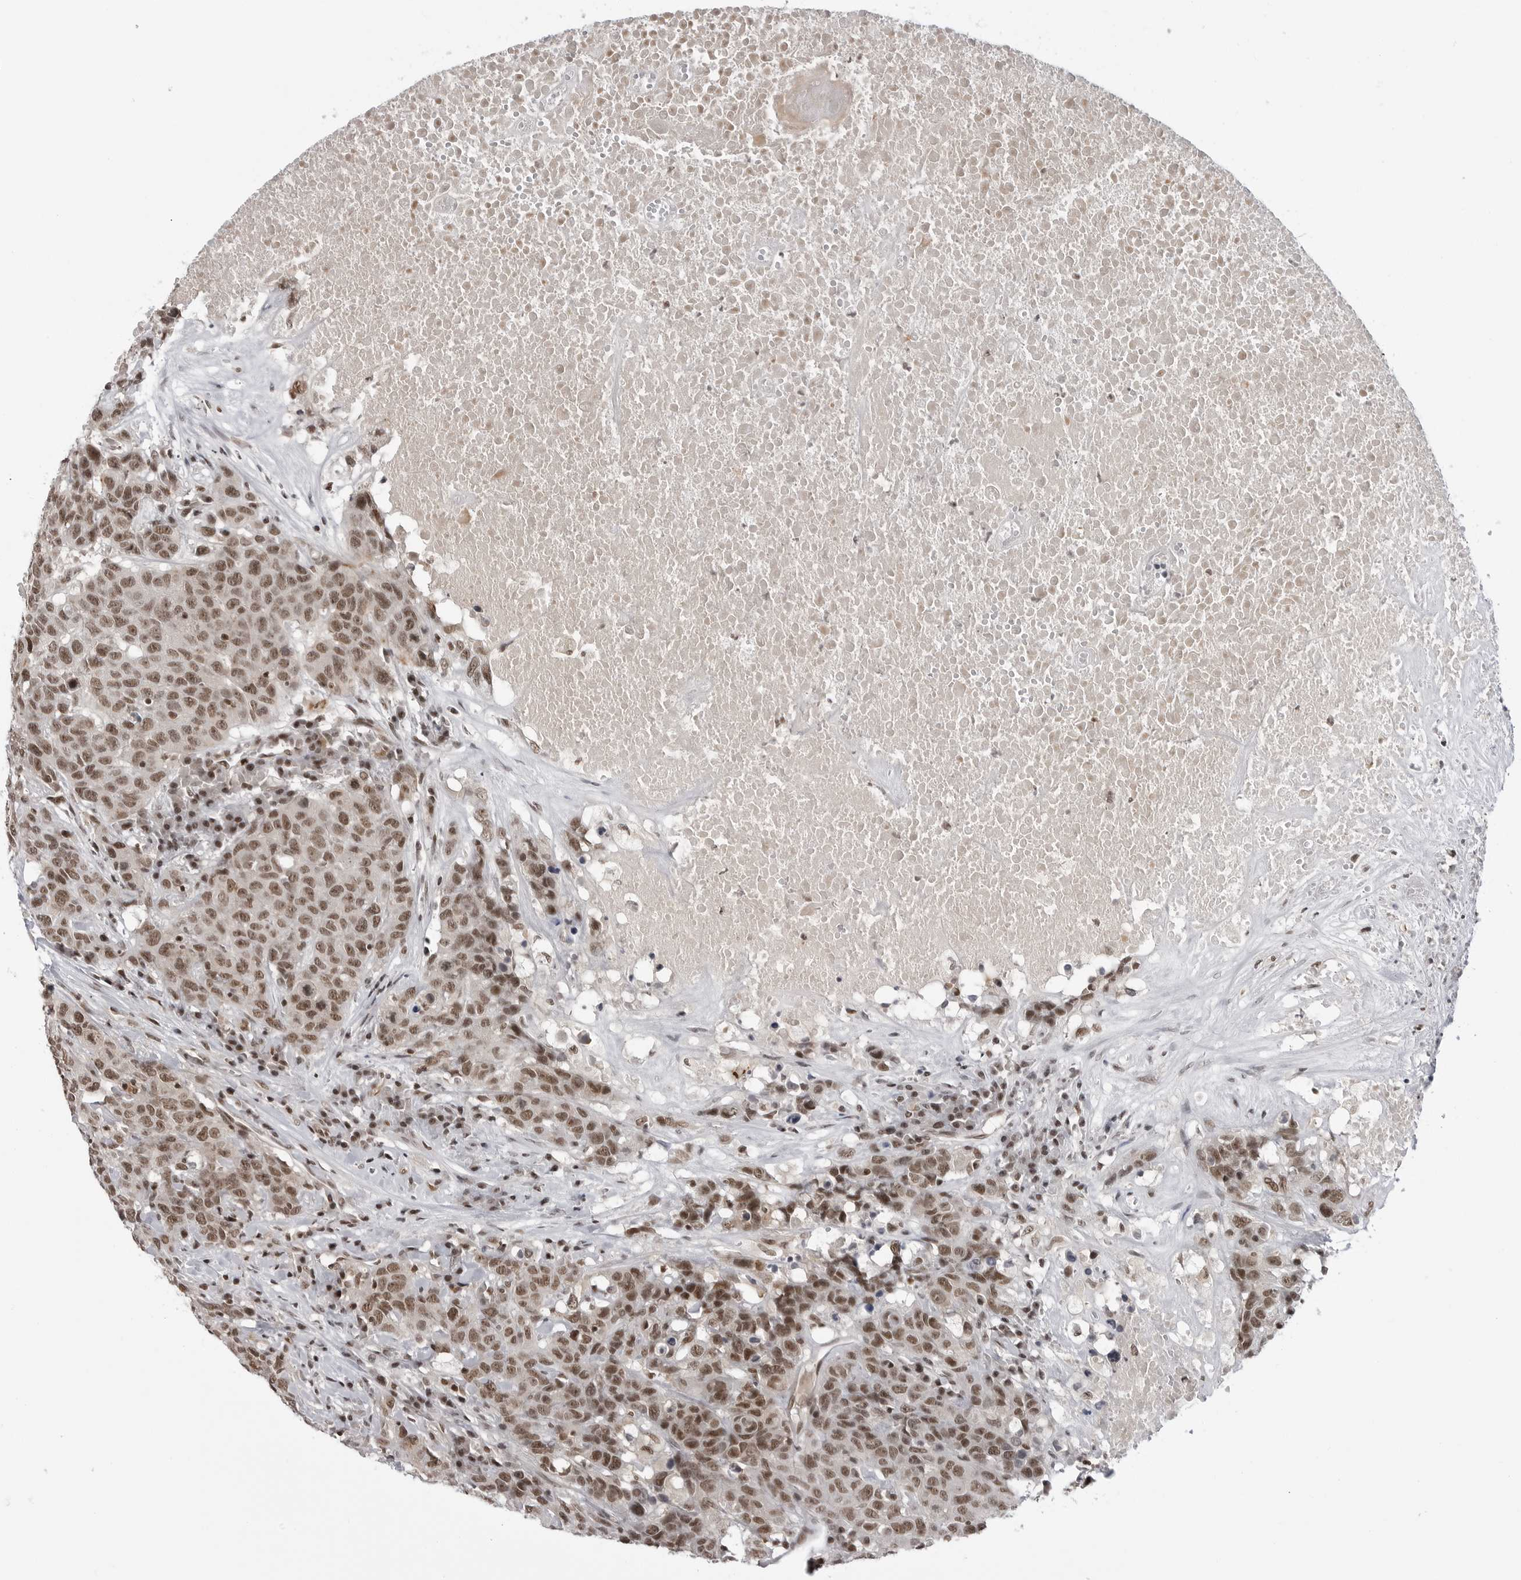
{"staining": {"intensity": "moderate", "quantity": ">75%", "location": "nuclear"}, "tissue": "head and neck cancer", "cell_type": "Tumor cells", "image_type": "cancer", "snomed": [{"axis": "morphology", "description": "Squamous cell carcinoma, NOS"}, {"axis": "topography", "description": "Head-Neck"}], "caption": "Protein staining shows moderate nuclear staining in about >75% of tumor cells in squamous cell carcinoma (head and neck). The staining is performed using DAB (3,3'-diaminobenzidine) brown chromogen to label protein expression. The nuclei are counter-stained blue using hematoxylin.", "gene": "TRIM66", "patient": {"sex": "male", "age": 66}}